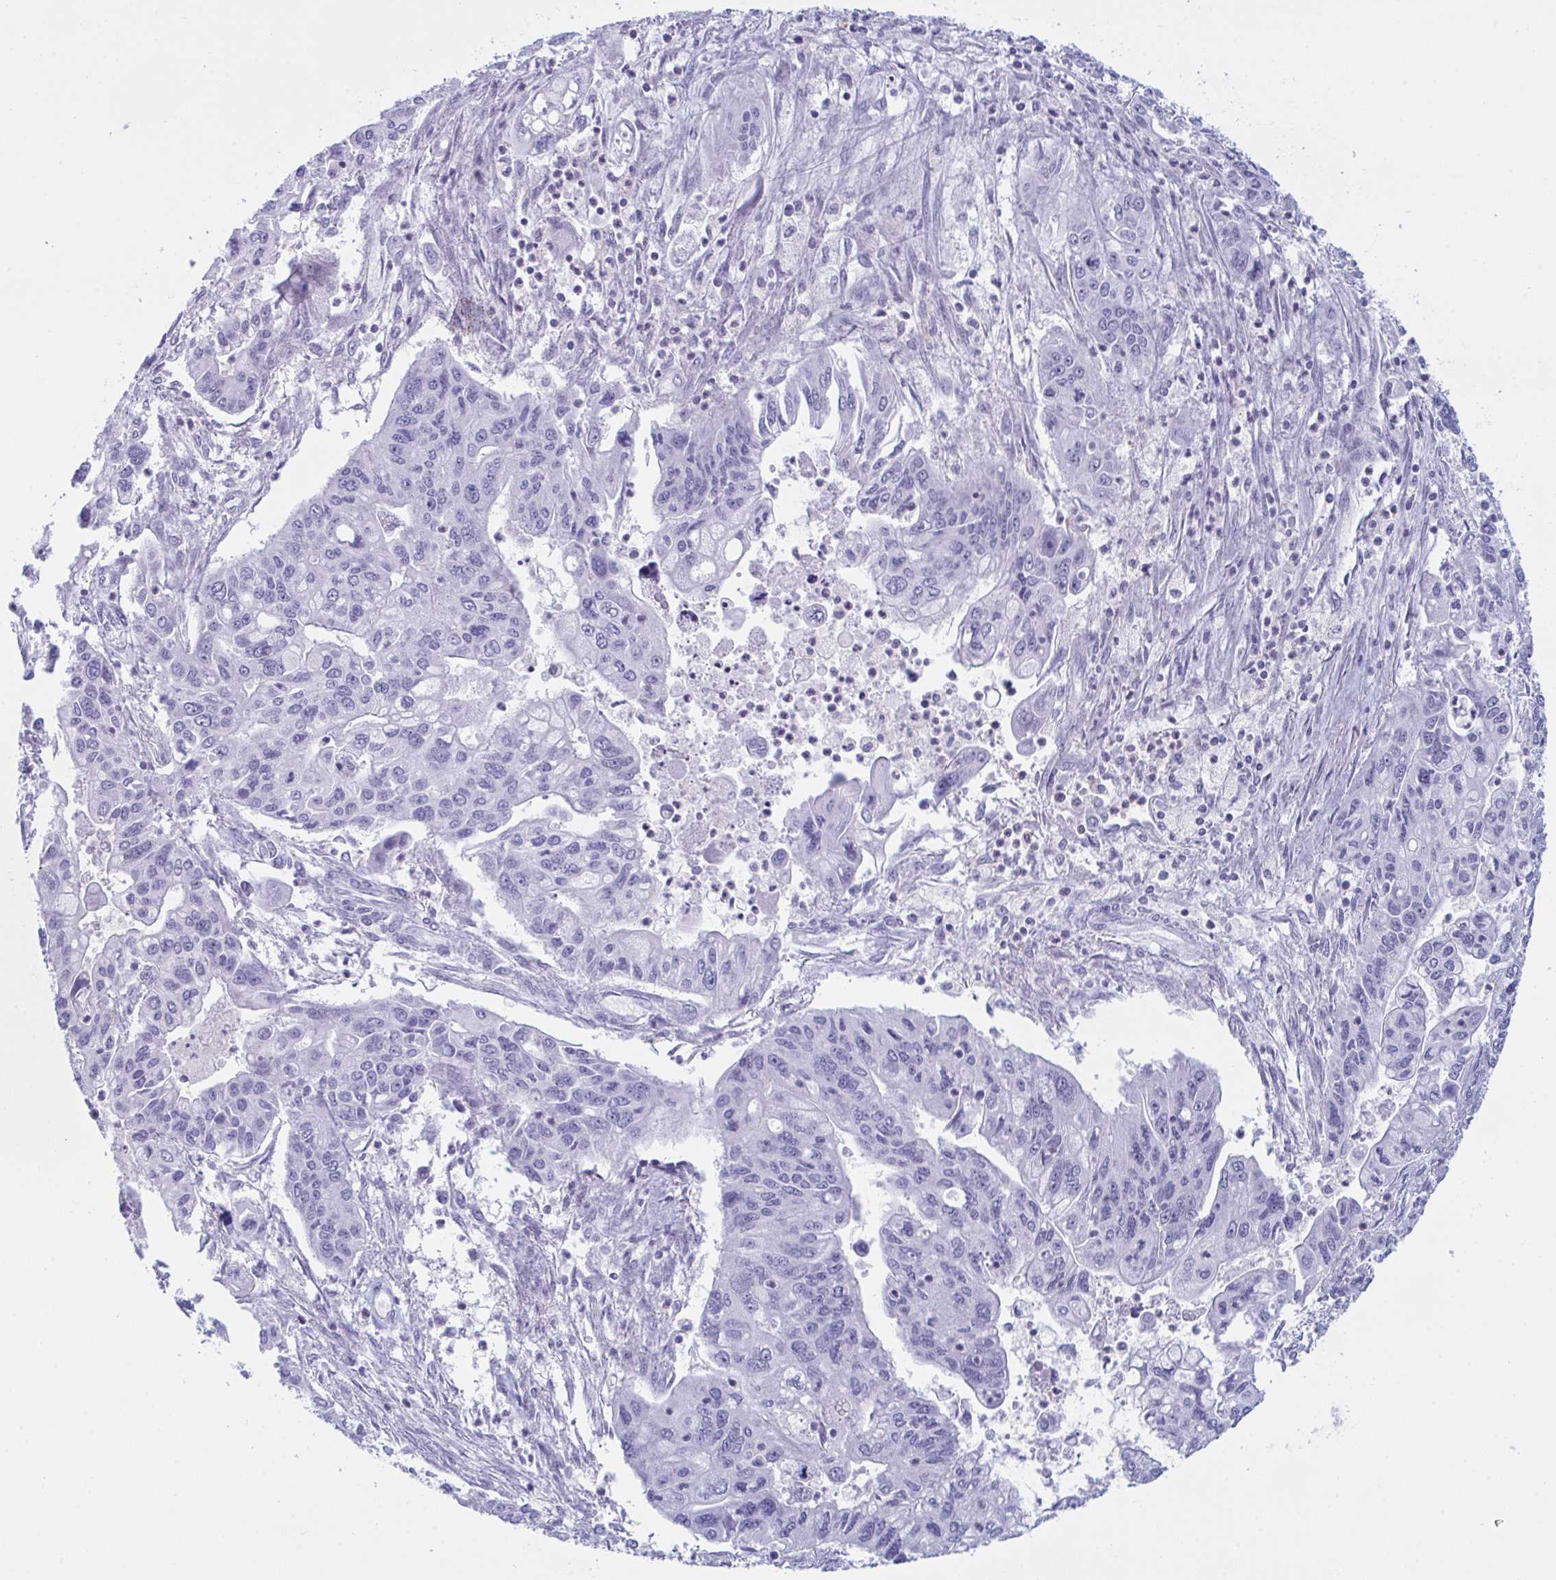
{"staining": {"intensity": "negative", "quantity": "none", "location": "none"}, "tissue": "pancreatic cancer", "cell_type": "Tumor cells", "image_type": "cancer", "snomed": [{"axis": "morphology", "description": "Adenocarcinoma, NOS"}, {"axis": "topography", "description": "Pancreas"}], "caption": "High power microscopy micrograph of an immunohistochemistry (IHC) micrograph of pancreatic cancer (adenocarcinoma), revealing no significant positivity in tumor cells.", "gene": "MYO1F", "patient": {"sex": "male", "age": 62}}